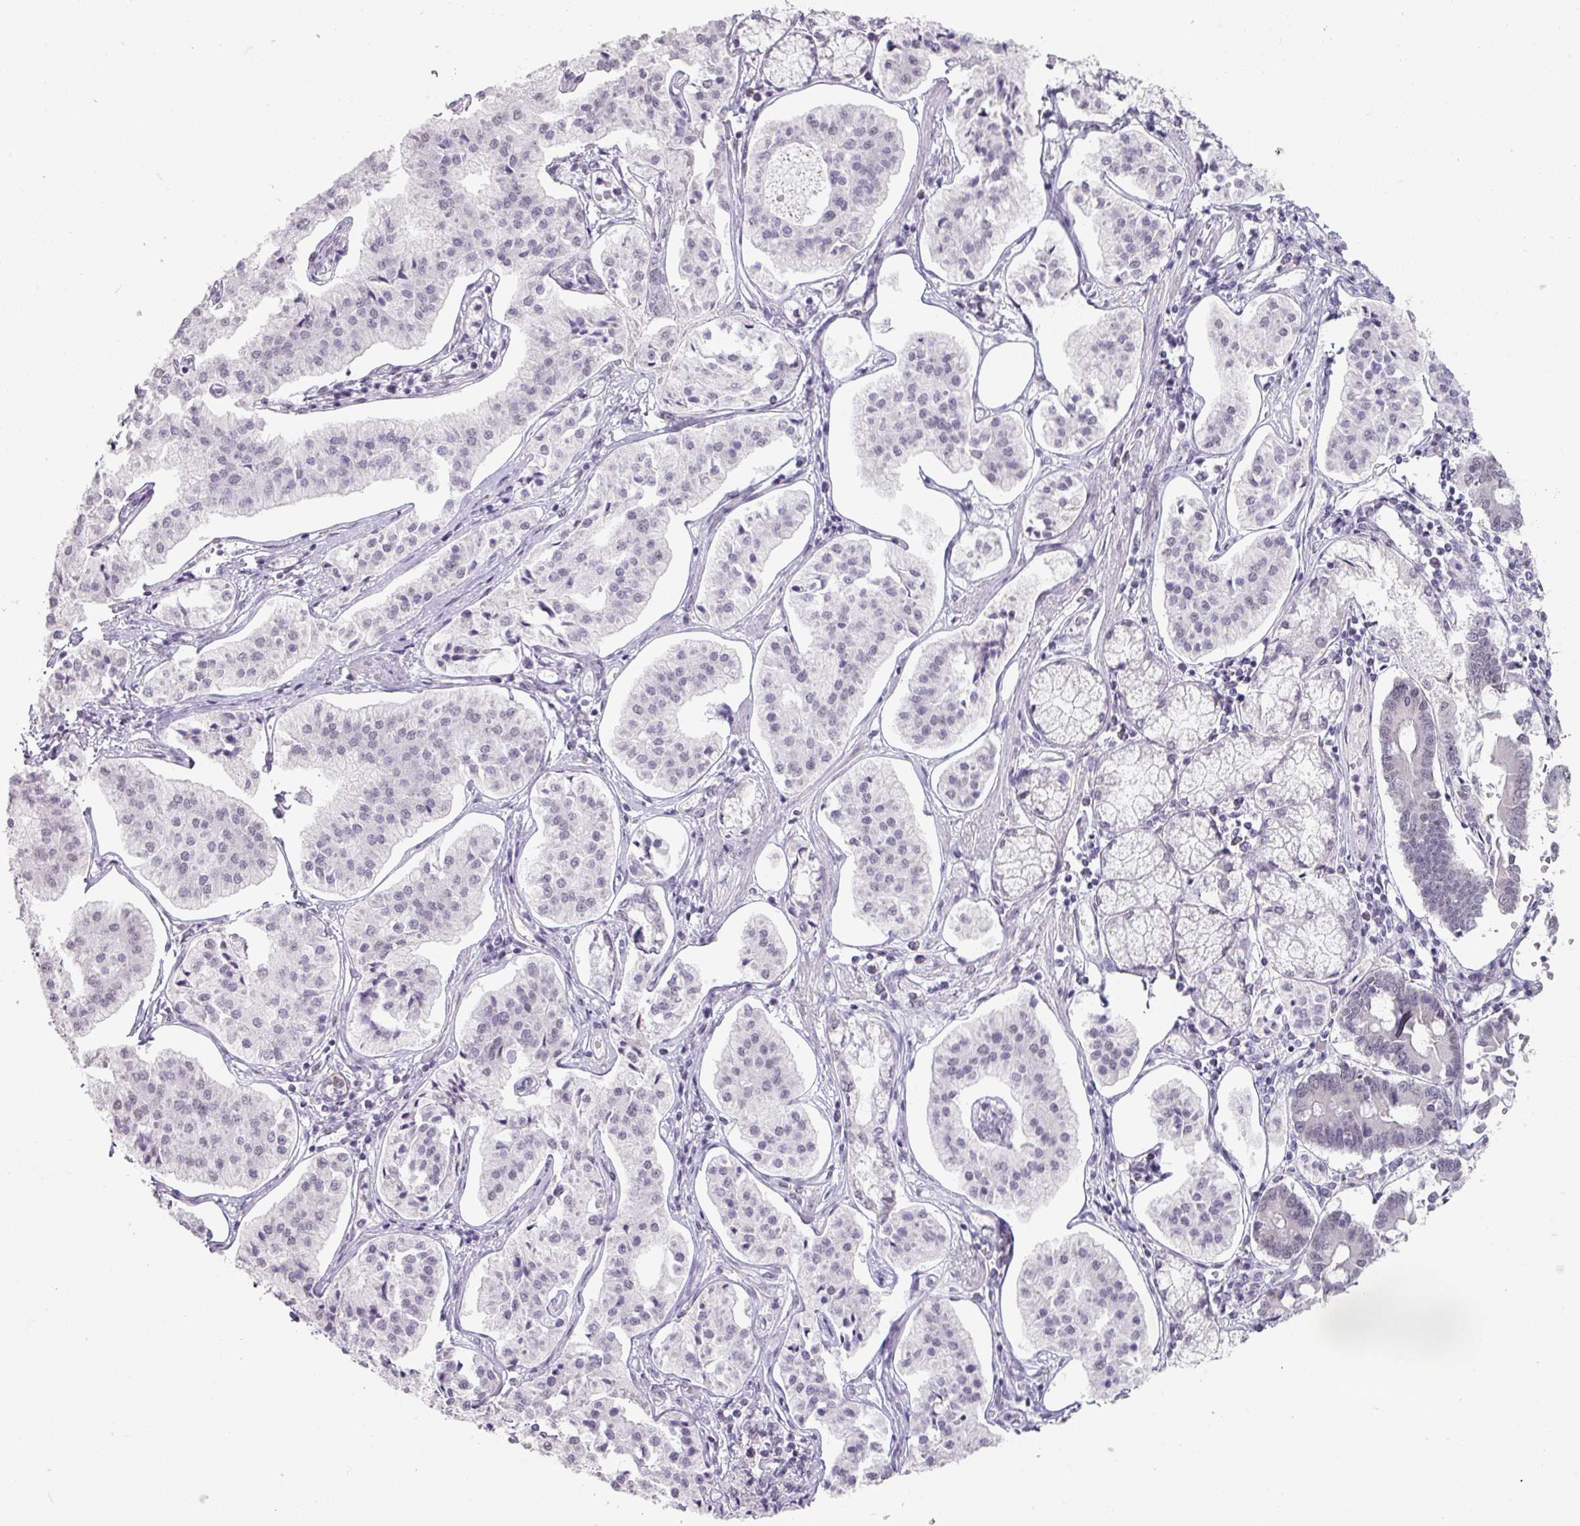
{"staining": {"intensity": "negative", "quantity": "none", "location": "none"}, "tissue": "pancreatic cancer", "cell_type": "Tumor cells", "image_type": "cancer", "snomed": [{"axis": "morphology", "description": "Adenocarcinoma, NOS"}, {"axis": "topography", "description": "Pancreas"}], "caption": "Immunohistochemistry photomicrograph of adenocarcinoma (pancreatic) stained for a protein (brown), which demonstrates no staining in tumor cells.", "gene": "SPRR1A", "patient": {"sex": "female", "age": 50}}